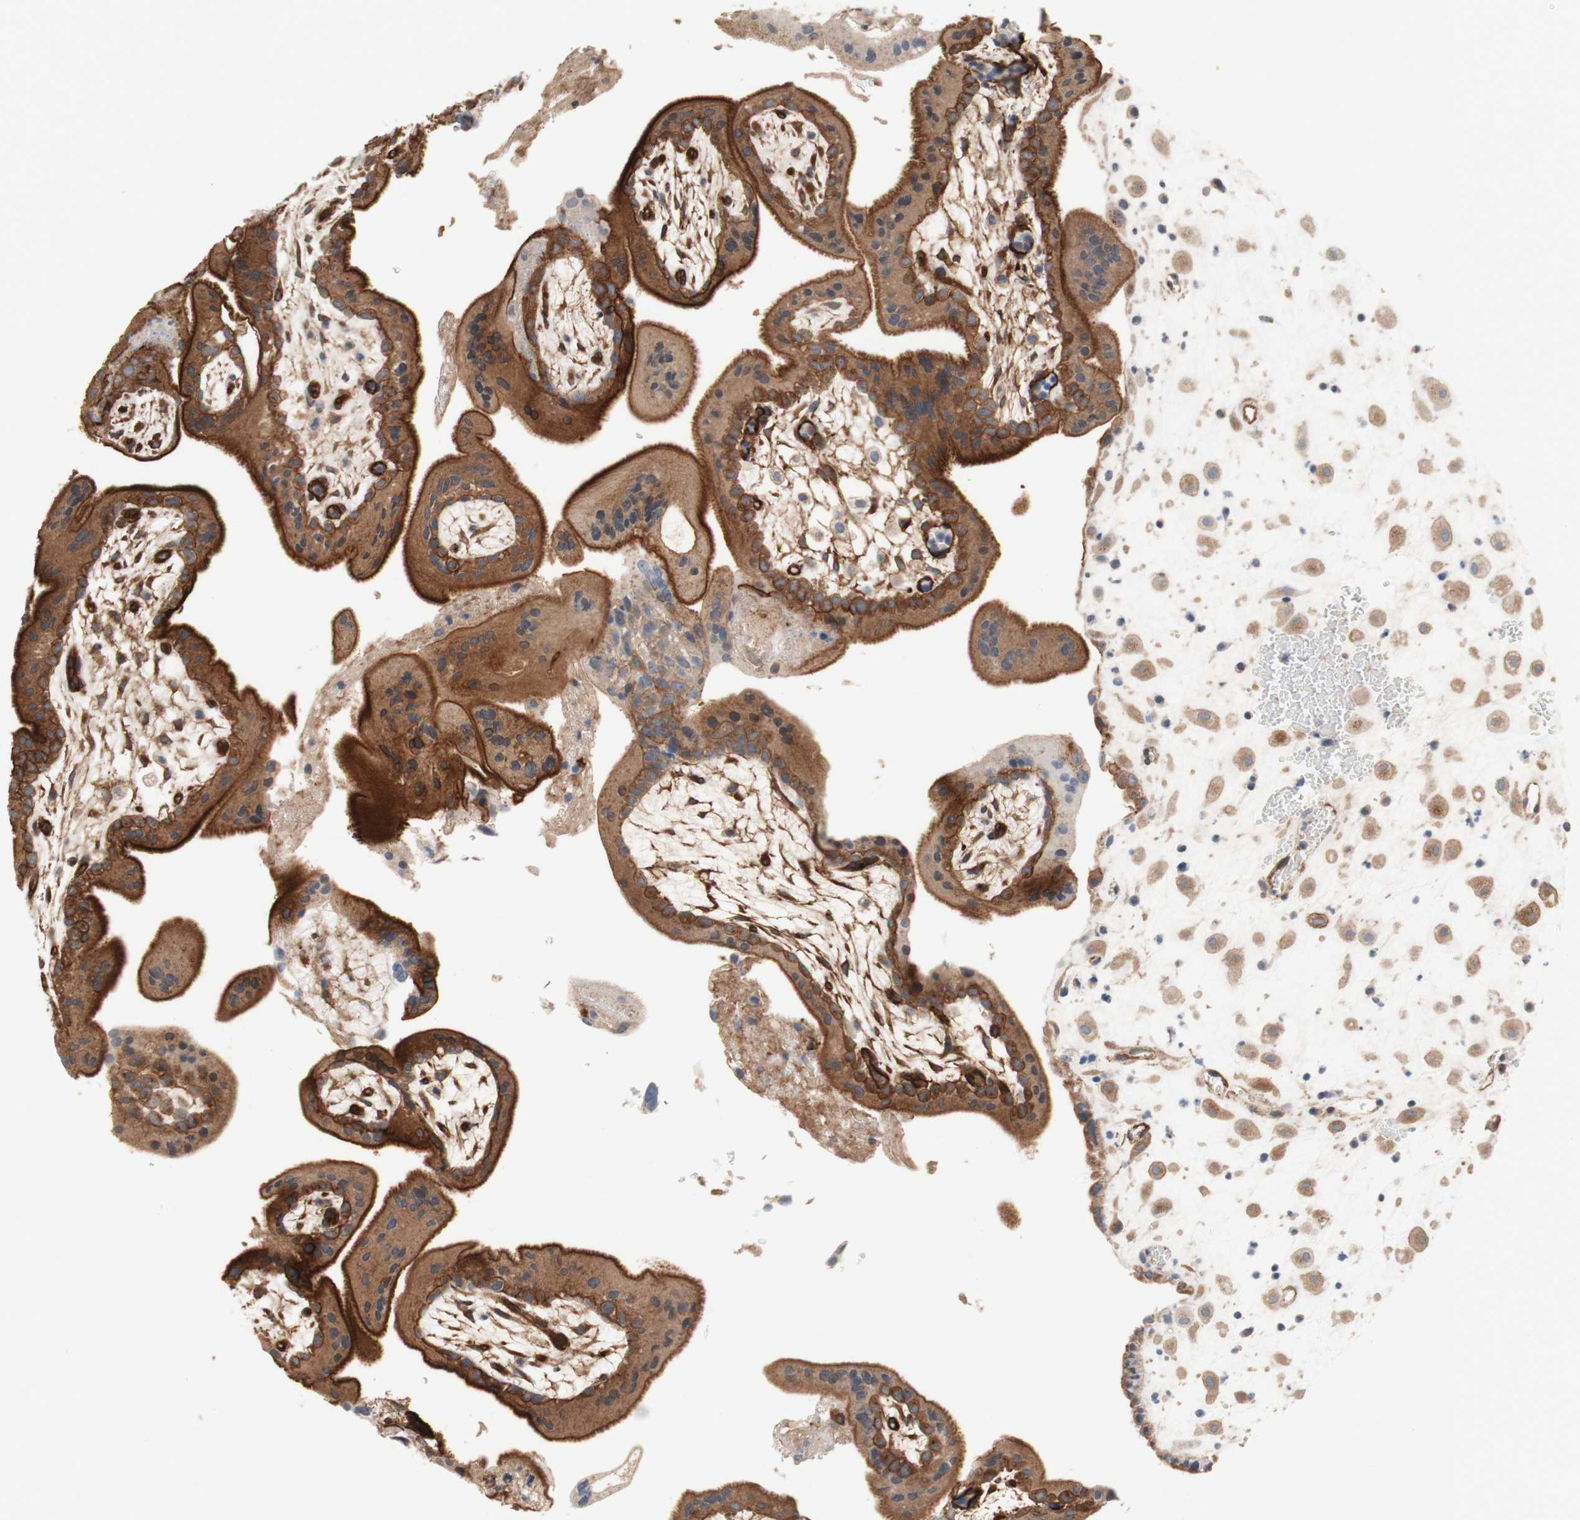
{"staining": {"intensity": "moderate", "quantity": ">75%", "location": "cytoplasmic/membranous"}, "tissue": "placenta", "cell_type": "Decidual cells", "image_type": "normal", "snomed": [{"axis": "morphology", "description": "Normal tissue, NOS"}, {"axis": "topography", "description": "Placenta"}], "caption": "DAB immunohistochemical staining of normal placenta reveals moderate cytoplasmic/membranous protein staining in about >75% of decidual cells.", "gene": "CNN3", "patient": {"sex": "female", "age": 35}}